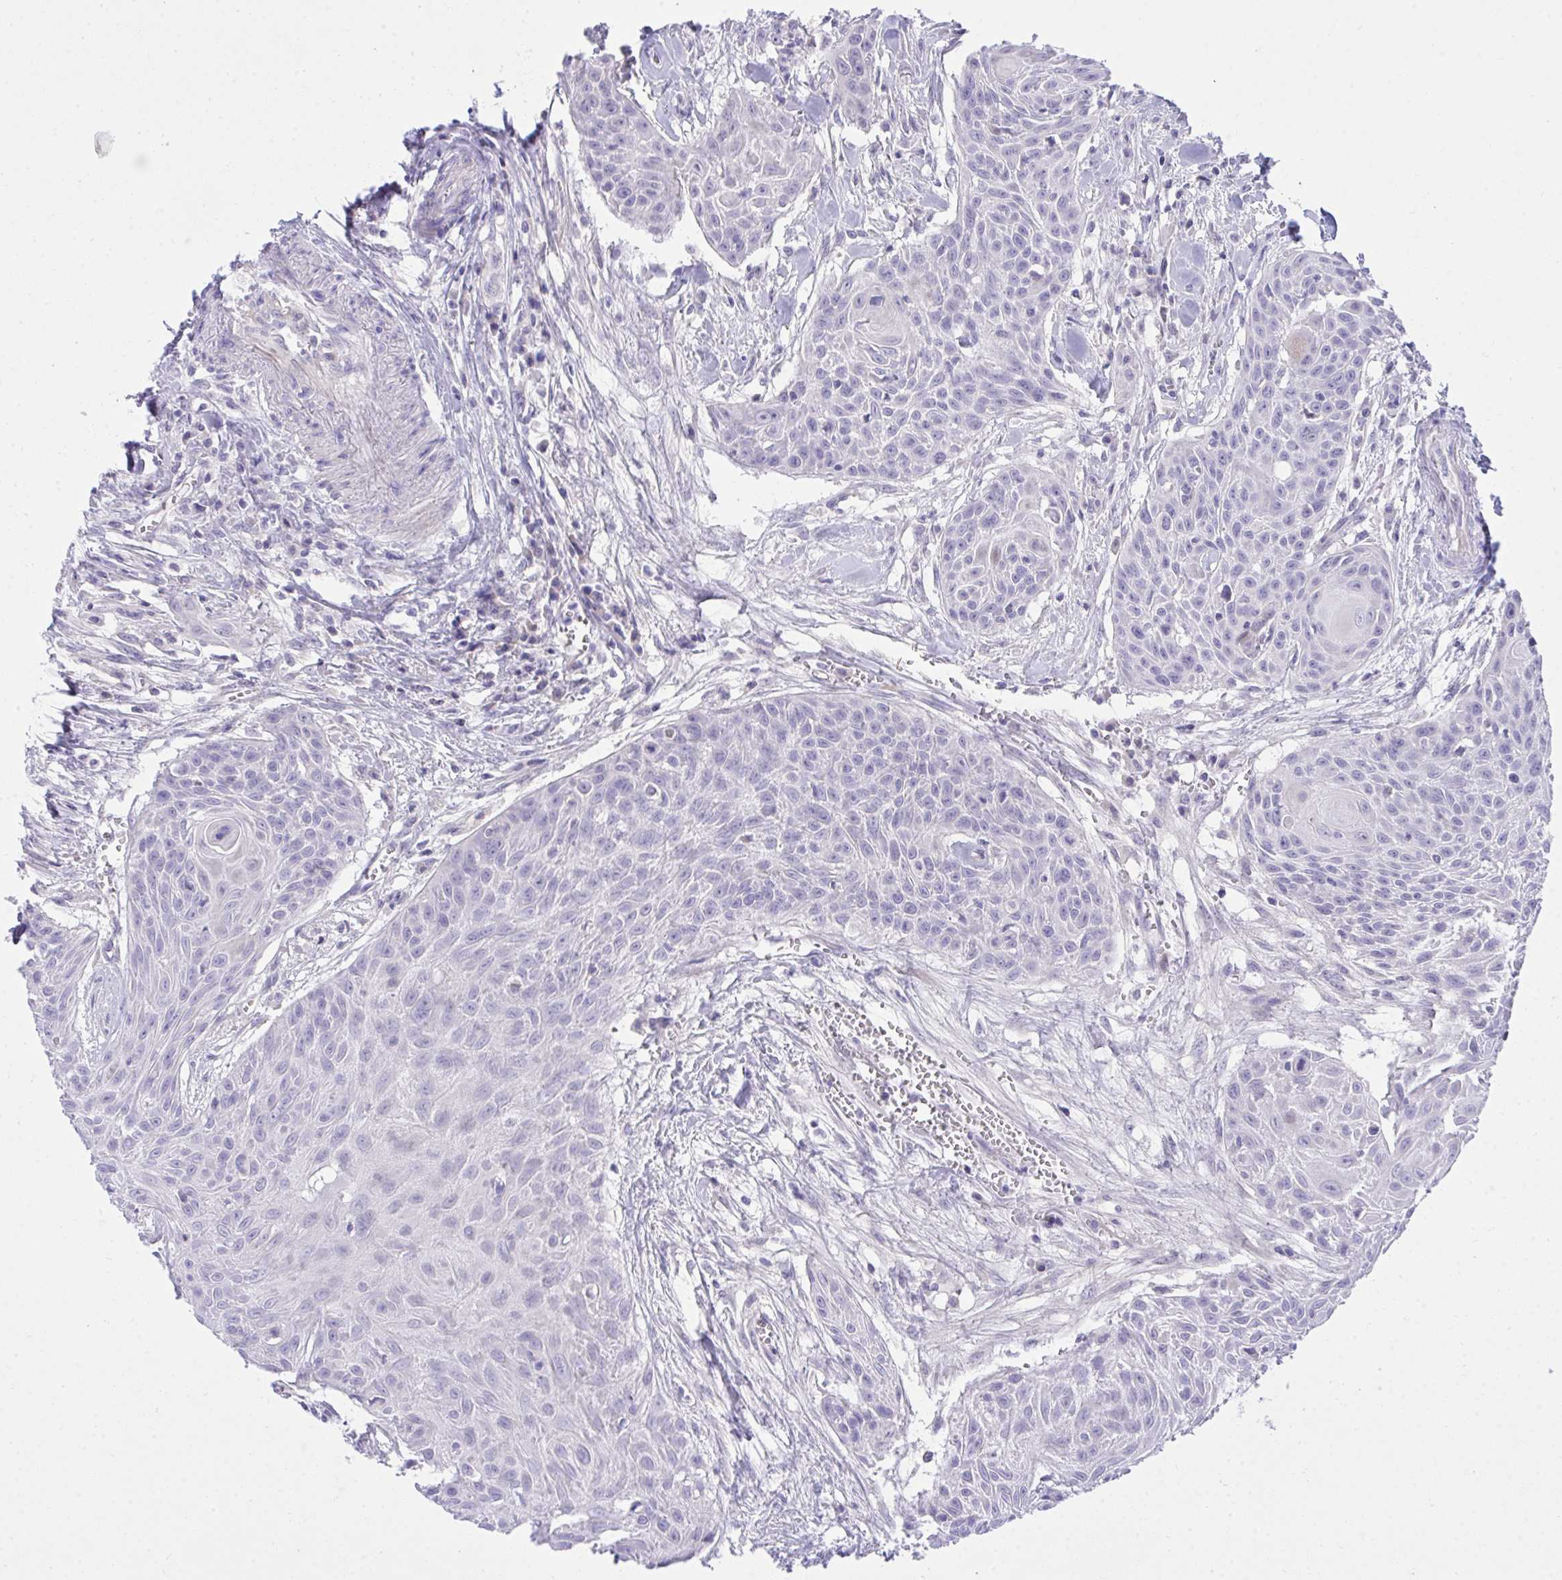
{"staining": {"intensity": "negative", "quantity": "none", "location": "none"}, "tissue": "head and neck cancer", "cell_type": "Tumor cells", "image_type": "cancer", "snomed": [{"axis": "morphology", "description": "Squamous cell carcinoma, NOS"}, {"axis": "topography", "description": "Lymph node"}, {"axis": "topography", "description": "Salivary gland"}, {"axis": "topography", "description": "Head-Neck"}], "caption": "High power microscopy histopathology image of an immunohistochemistry photomicrograph of squamous cell carcinoma (head and neck), revealing no significant positivity in tumor cells.", "gene": "MED9", "patient": {"sex": "female", "age": 74}}